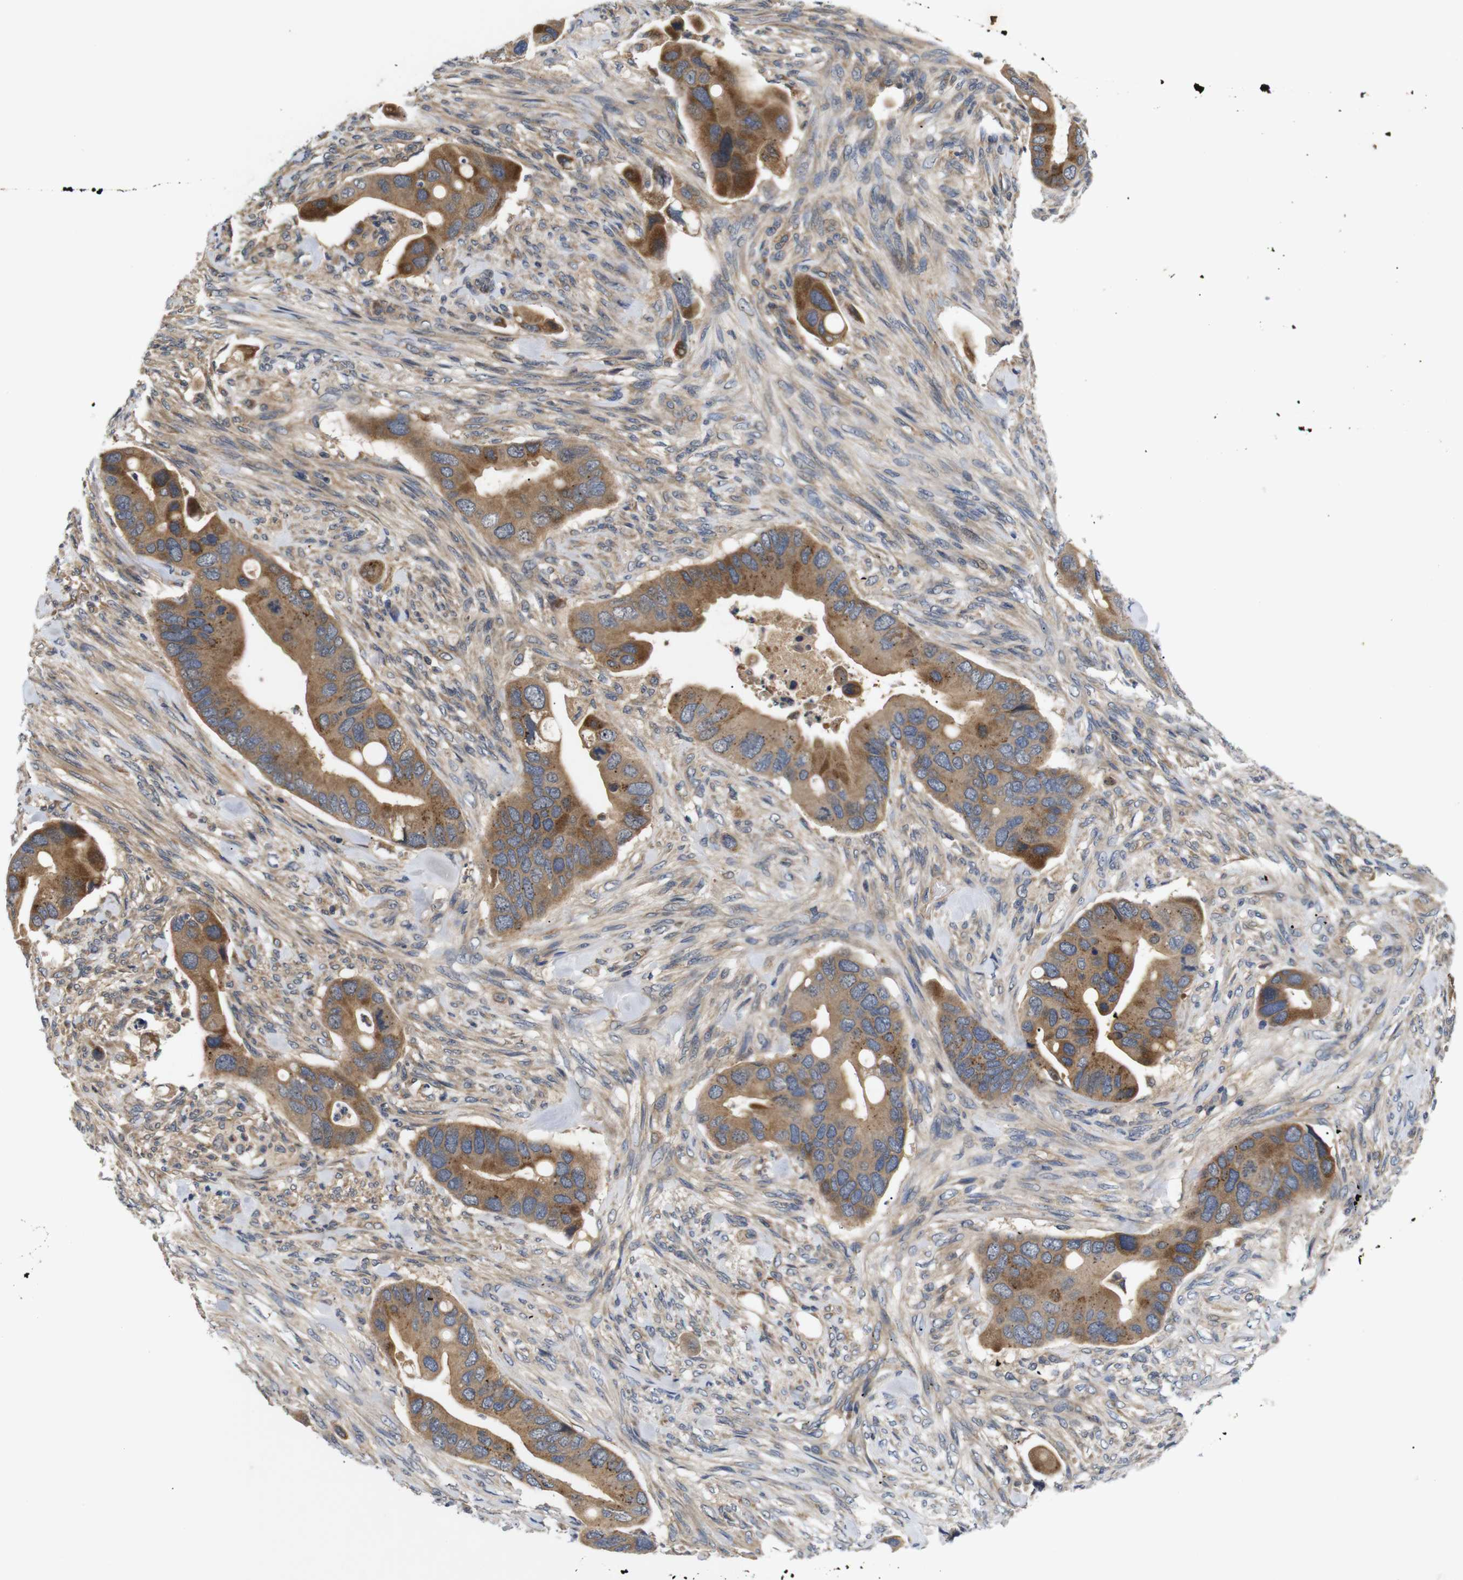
{"staining": {"intensity": "moderate", "quantity": ">75%", "location": "cytoplasmic/membranous"}, "tissue": "colorectal cancer", "cell_type": "Tumor cells", "image_type": "cancer", "snomed": [{"axis": "morphology", "description": "Adenocarcinoma, NOS"}, {"axis": "topography", "description": "Rectum"}], "caption": "High-magnification brightfield microscopy of colorectal cancer (adenocarcinoma) stained with DAB (3,3'-diaminobenzidine) (brown) and counterstained with hematoxylin (blue). tumor cells exhibit moderate cytoplasmic/membranous staining is present in approximately>75% of cells. The staining was performed using DAB, with brown indicating positive protein expression. Nuclei are stained blue with hematoxylin.", "gene": "RIPK1", "patient": {"sex": "female", "age": 57}}